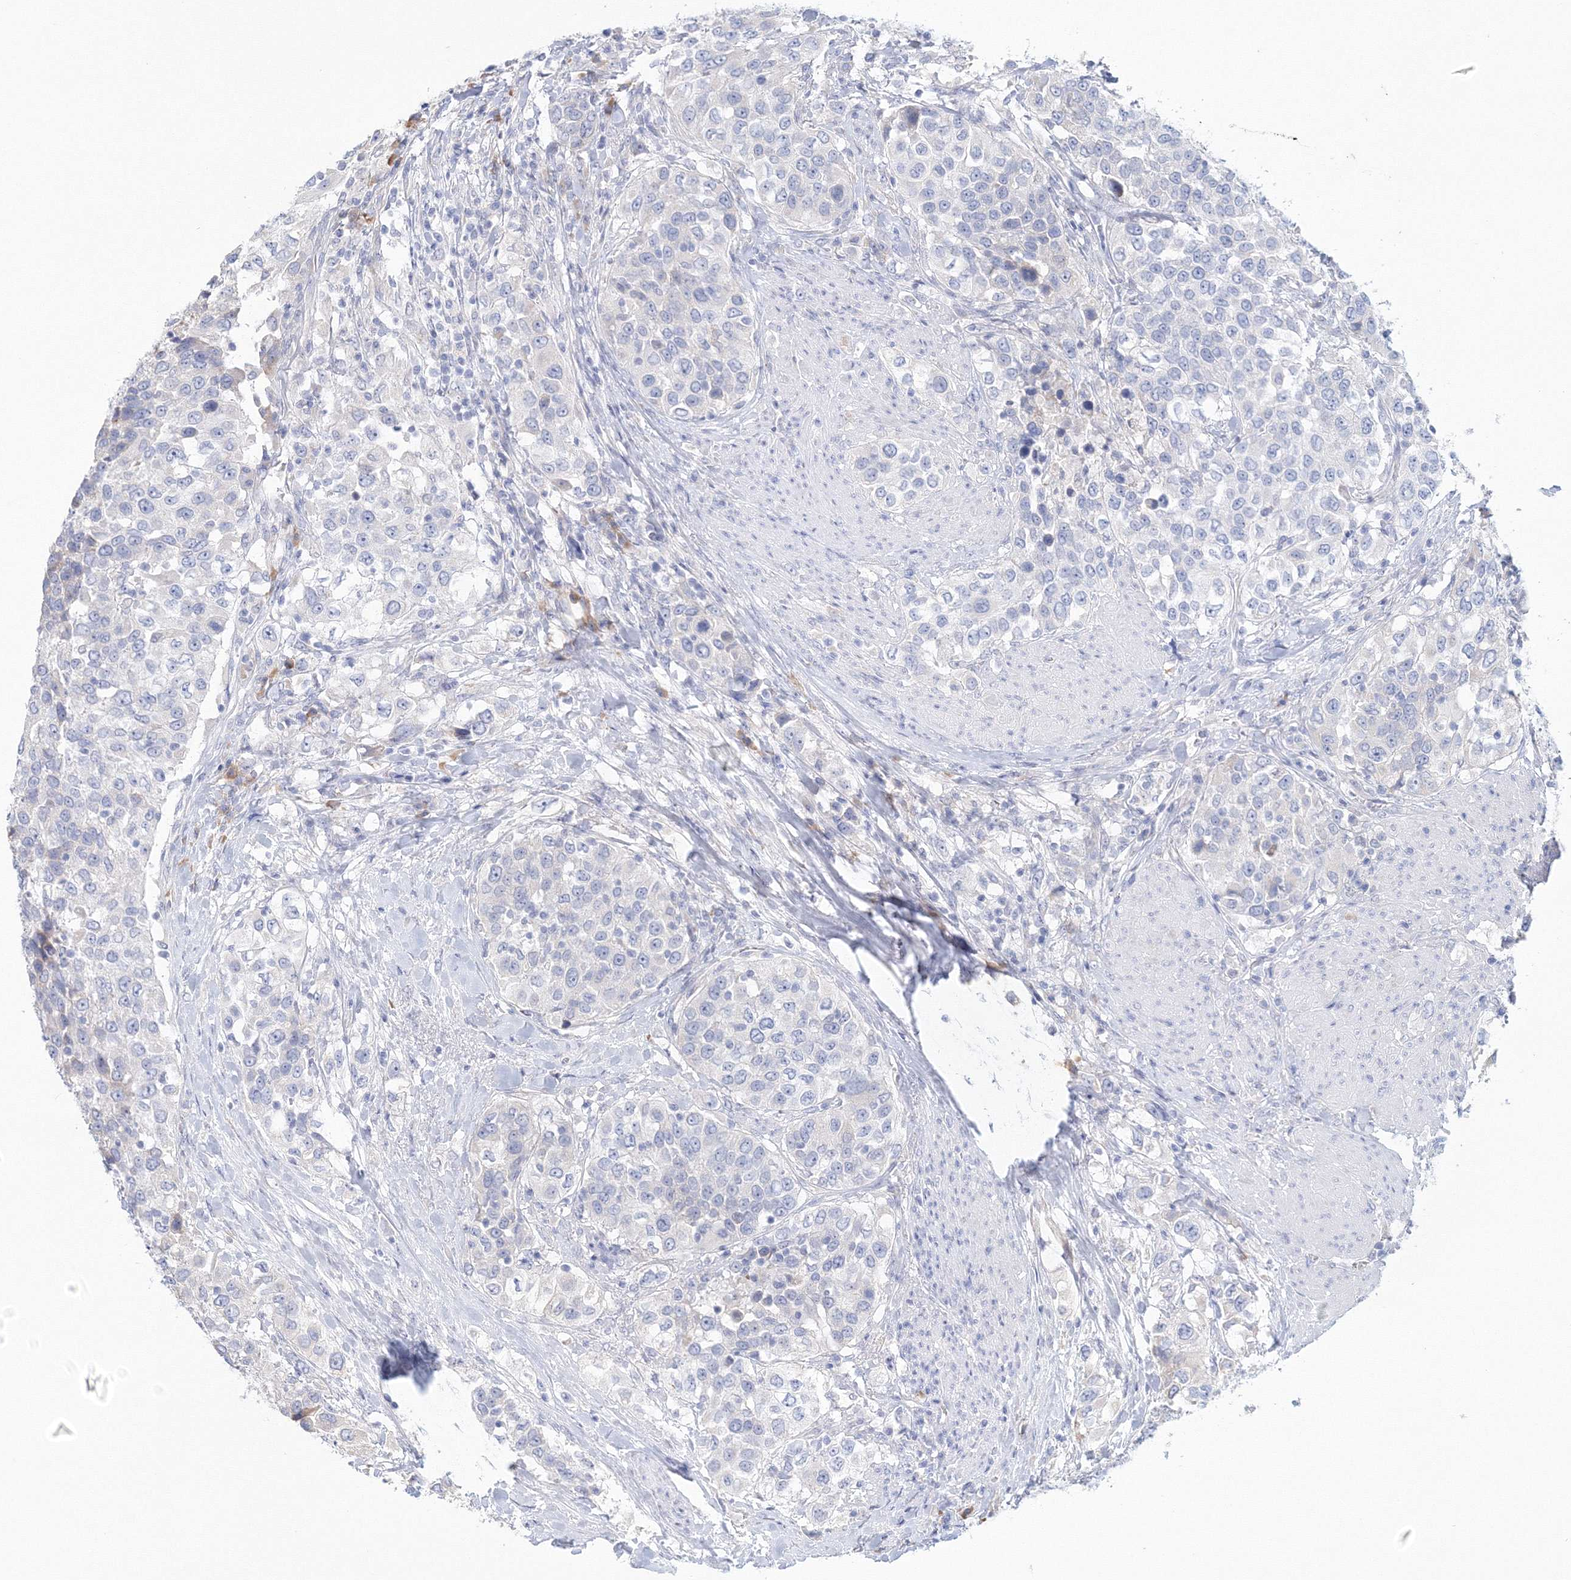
{"staining": {"intensity": "negative", "quantity": "none", "location": "none"}, "tissue": "urothelial cancer", "cell_type": "Tumor cells", "image_type": "cancer", "snomed": [{"axis": "morphology", "description": "Urothelial carcinoma, High grade"}, {"axis": "topography", "description": "Urinary bladder"}], "caption": "DAB (3,3'-diaminobenzidine) immunohistochemical staining of urothelial cancer reveals no significant expression in tumor cells. (DAB (3,3'-diaminobenzidine) IHC with hematoxylin counter stain).", "gene": "VSIG1", "patient": {"sex": "female", "age": 80}}